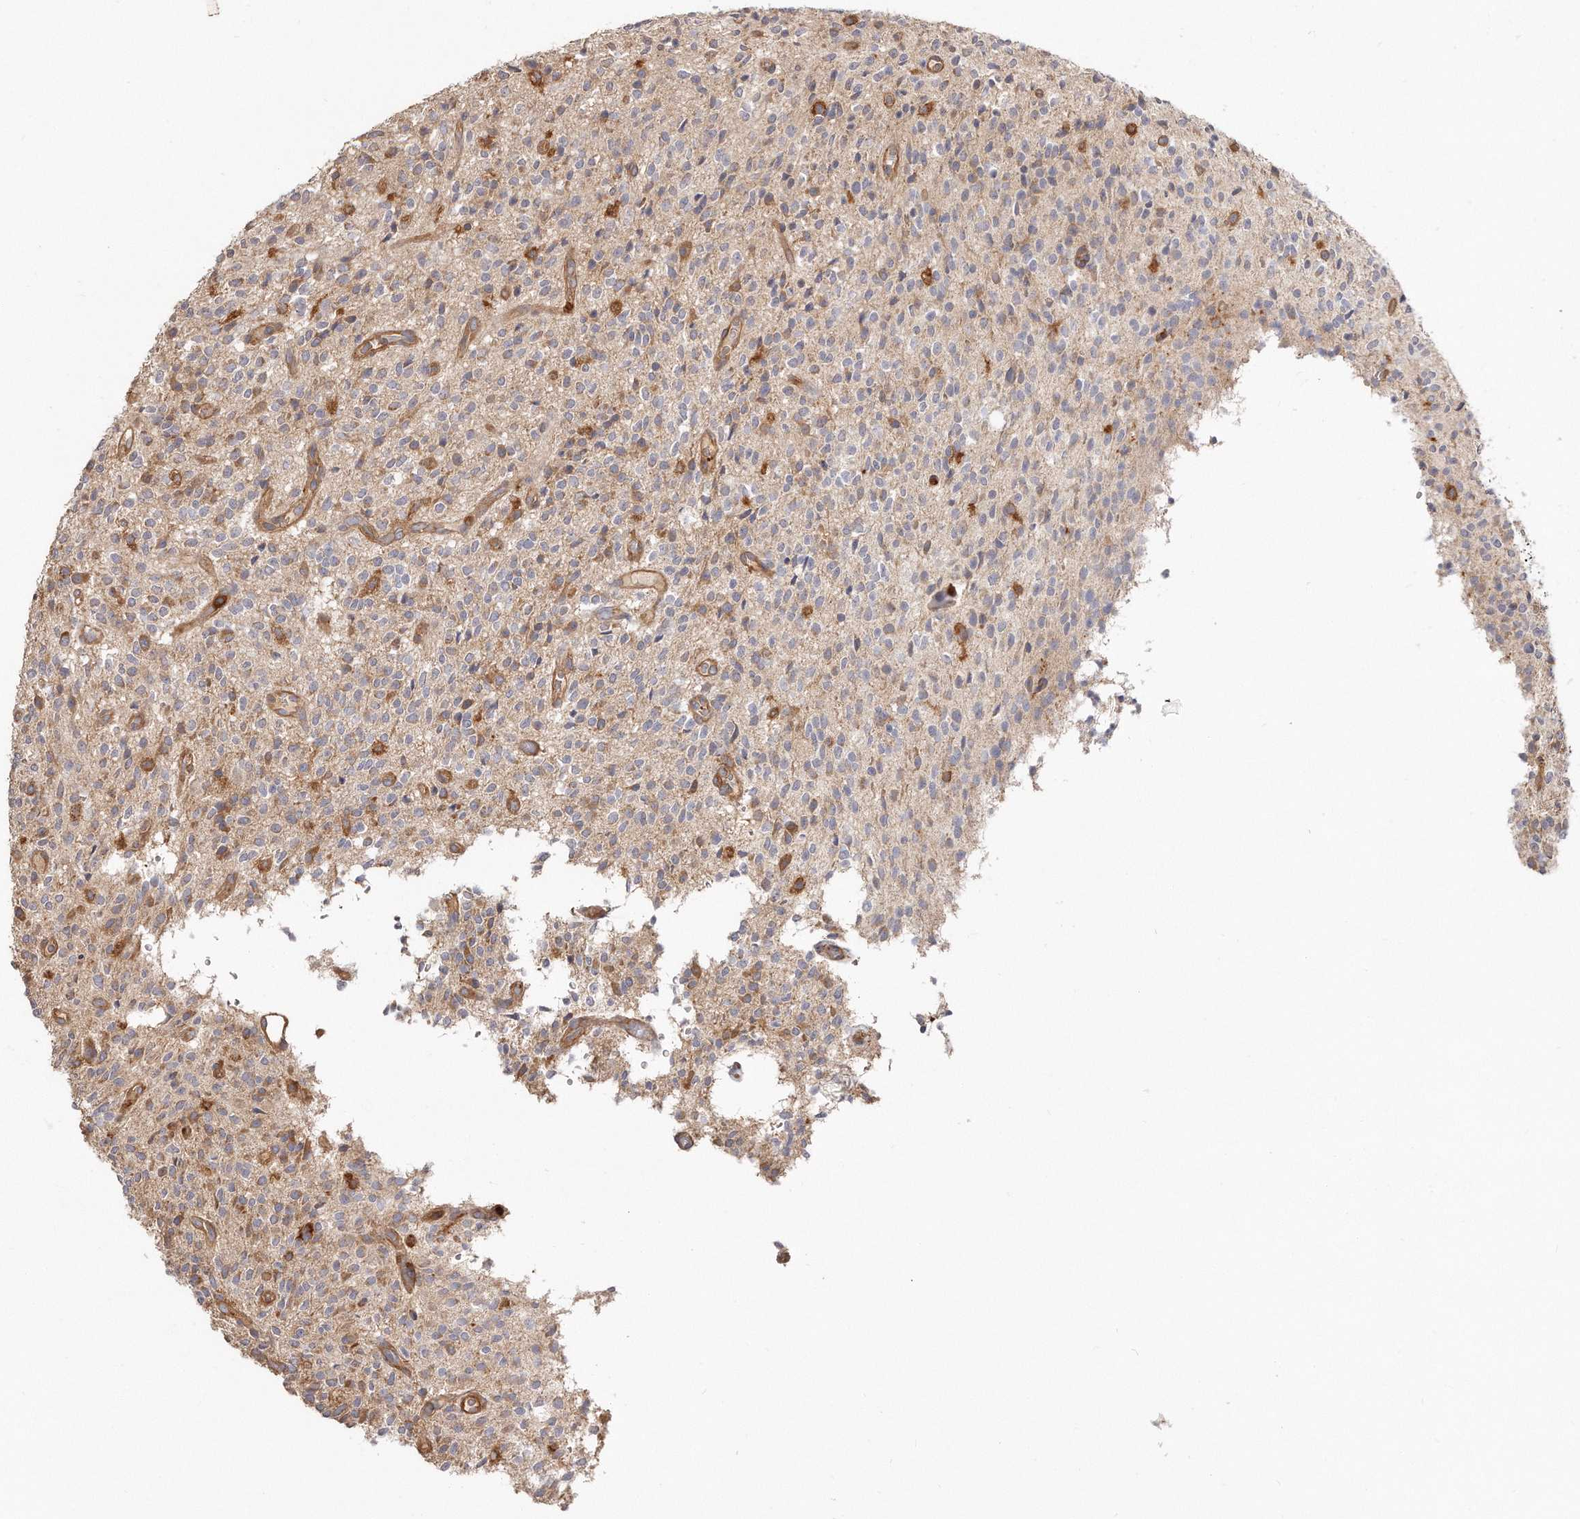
{"staining": {"intensity": "weak", "quantity": "25%-75%", "location": "cytoplasmic/membranous"}, "tissue": "glioma", "cell_type": "Tumor cells", "image_type": "cancer", "snomed": [{"axis": "morphology", "description": "Glioma, malignant, High grade"}, {"axis": "topography", "description": "Brain"}], "caption": "IHC (DAB (3,3'-diaminobenzidine)) staining of malignant glioma (high-grade) reveals weak cytoplasmic/membranous protein expression in approximately 25%-75% of tumor cells.", "gene": "CAP1", "patient": {"sex": "male", "age": 34}}